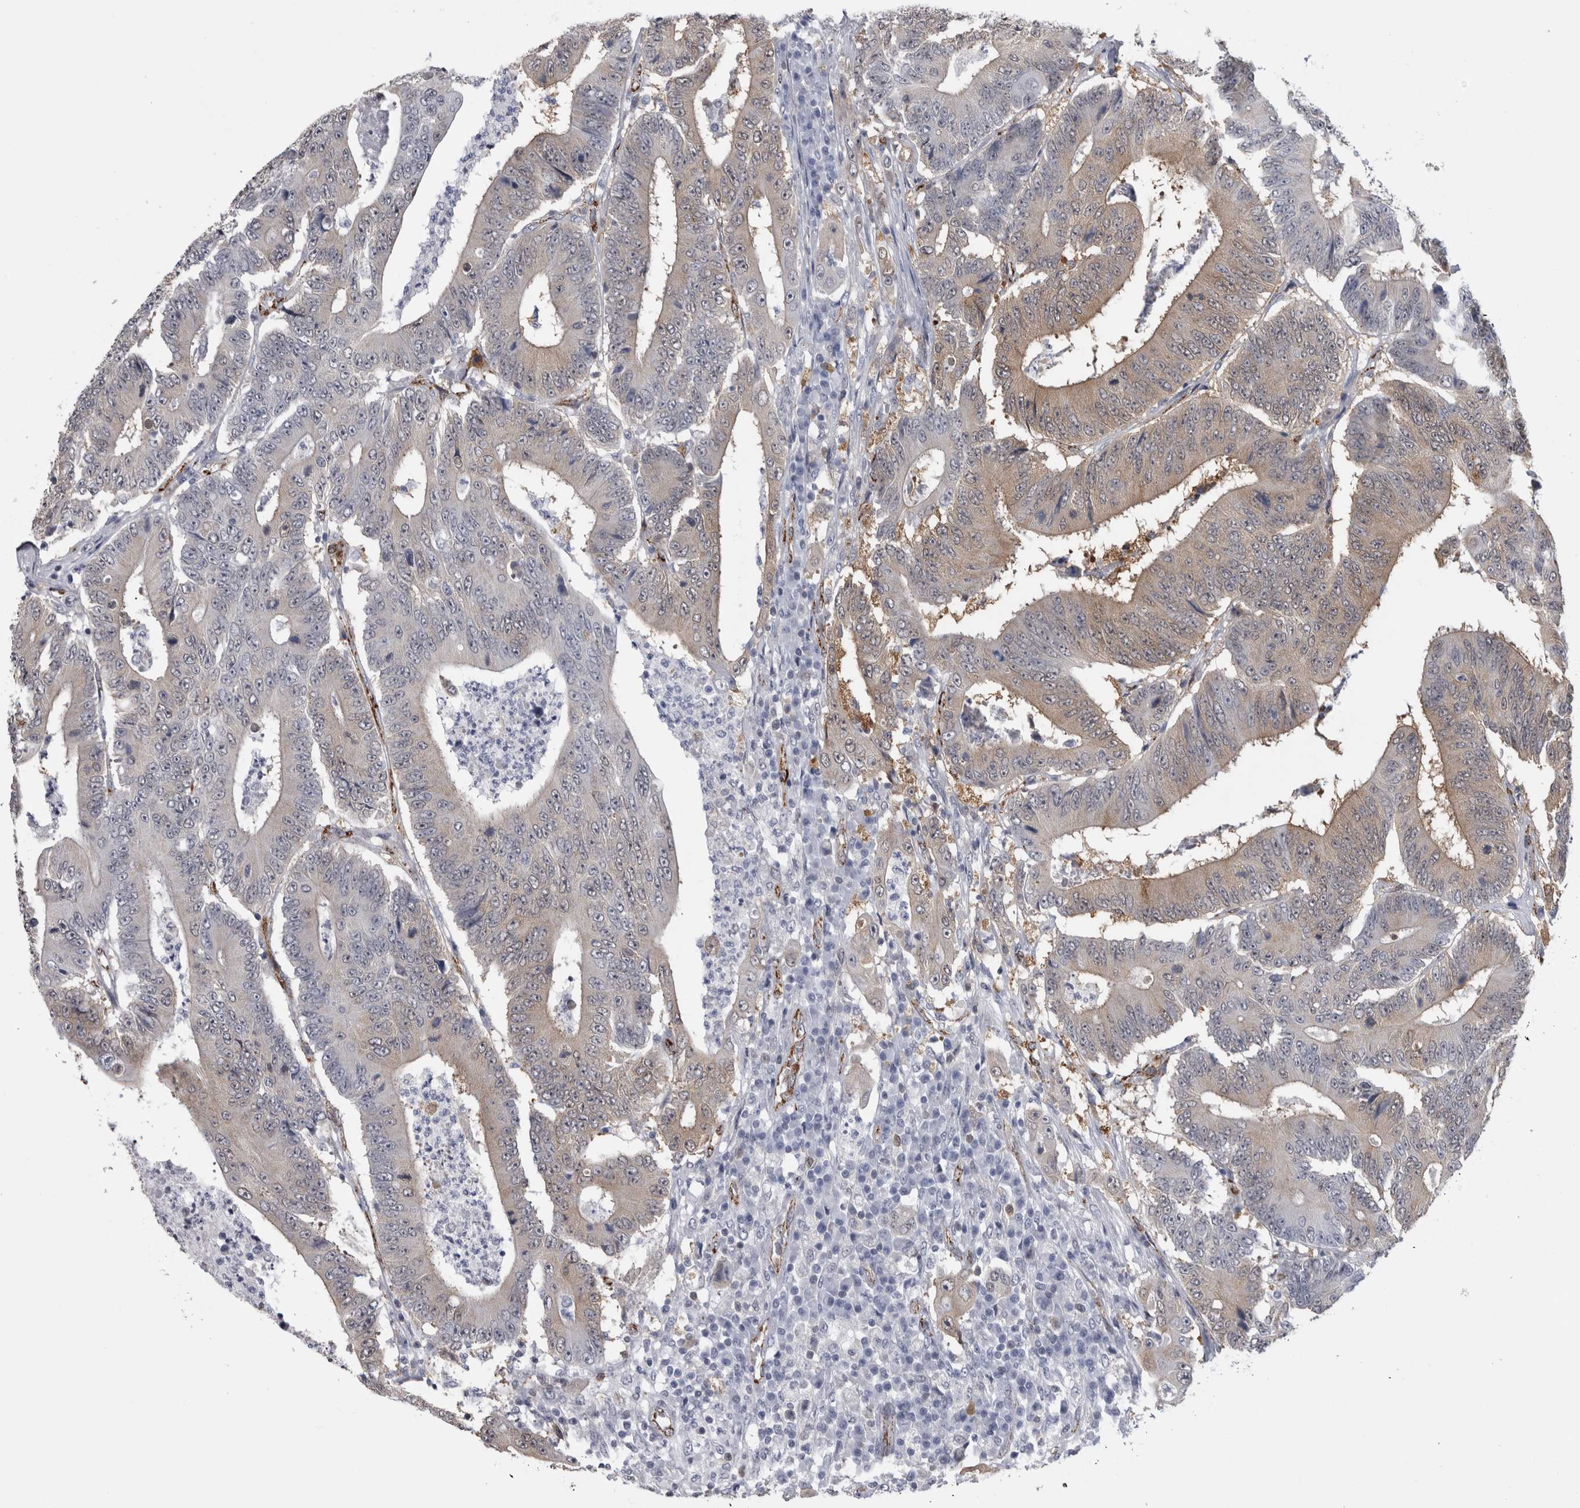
{"staining": {"intensity": "weak", "quantity": "25%-75%", "location": "cytoplasmic/membranous"}, "tissue": "colorectal cancer", "cell_type": "Tumor cells", "image_type": "cancer", "snomed": [{"axis": "morphology", "description": "Adenocarcinoma, NOS"}, {"axis": "topography", "description": "Colon"}], "caption": "The micrograph demonstrates immunohistochemical staining of colorectal adenocarcinoma. There is weak cytoplasmic/membranous staining is identified in approximately 25%-75% of tumor cells.", "gene": "ACOT7", "patient": {"sex": "male", "age": 83}}